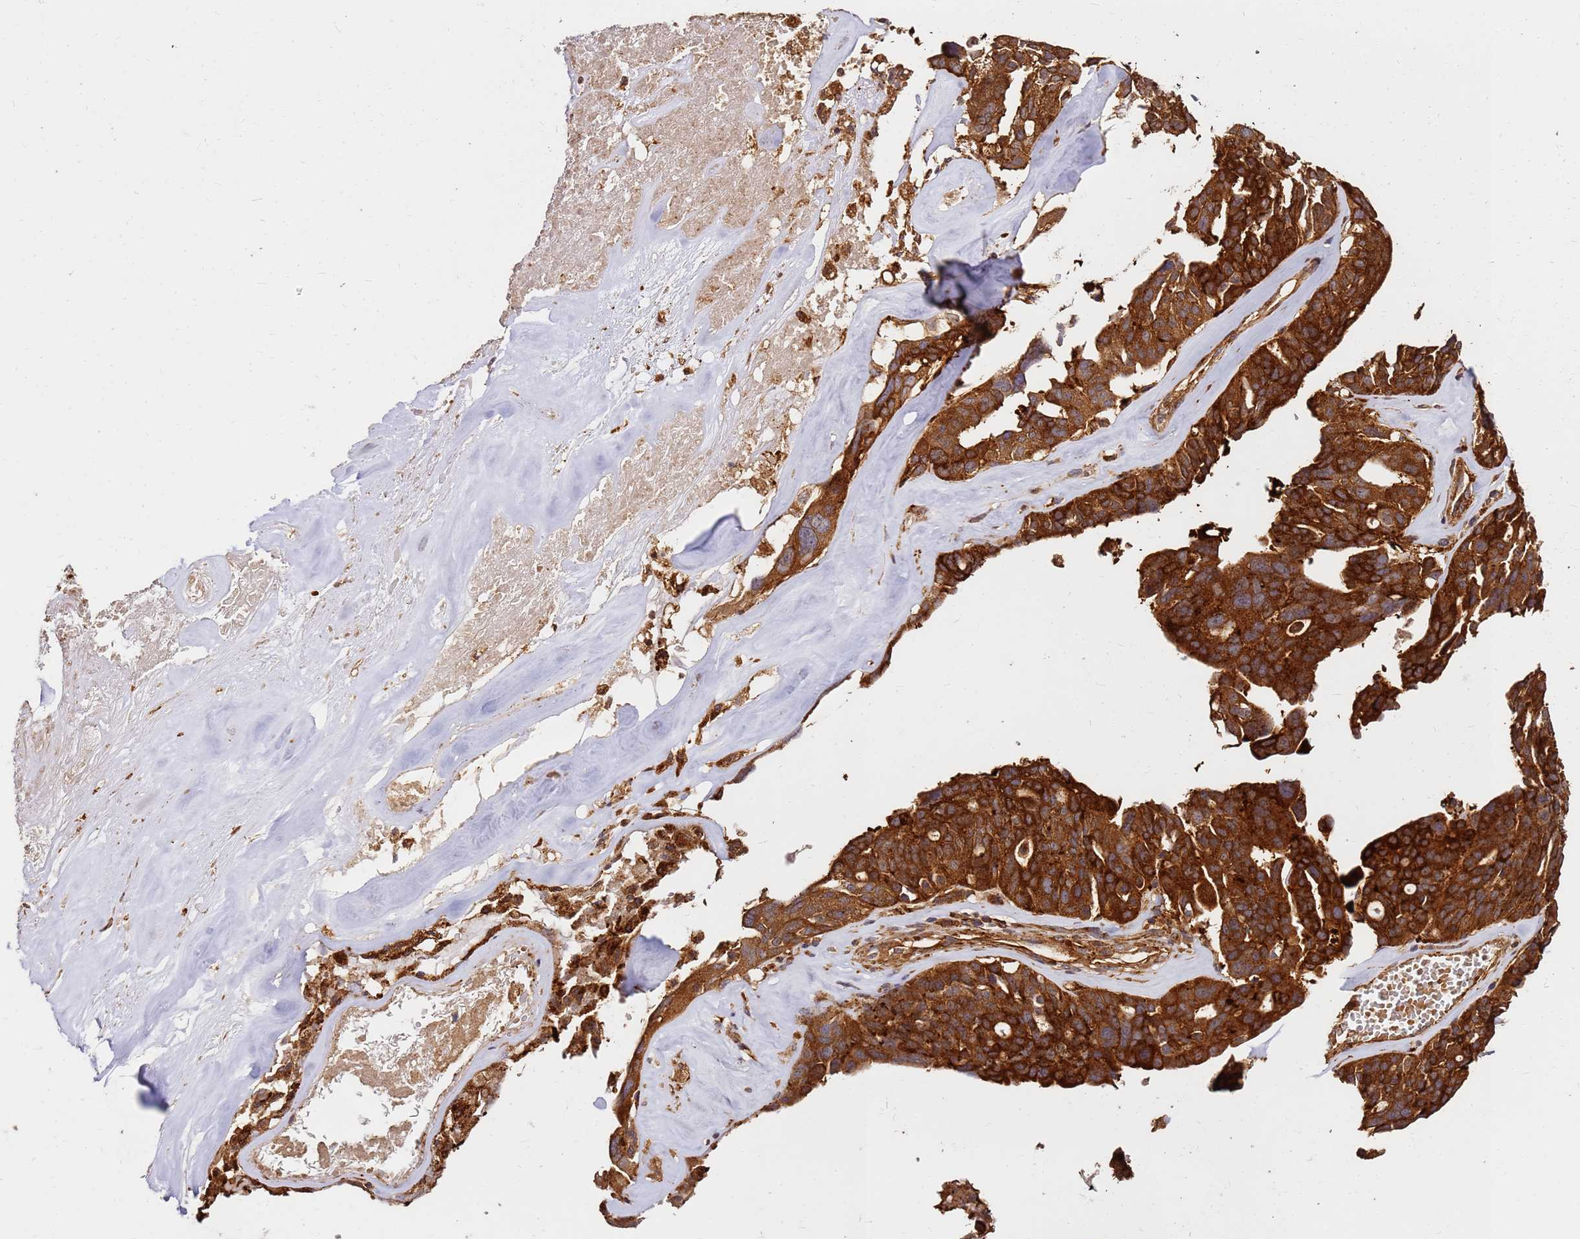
{"staining": {"intensity": "strong", "quantity": ">75%", "location": "cytoplasmic/membranous"}, "tissue": "ovarian cancer", "cell_type": "Tumor cells", "image_type": "cancer", "snomed": [{"axis": "morphology", "description": "Cystadenocarcinoma, serous, NOS"}, {"axis": "topography", "description": "Ovary"}], "caption": "Tumor cells exhibit high levels of strong cytoplasmic/membranous positivity in about >75% of cells in human ovarian serous cystadenocarcinoma. The protein is stained brown, and the nuclei are stained in blue (DAB (3,3'-diaminobenzidine) IHC with brightfield microscopy, high magnification).", "gene": "DVL3", "patient": {"sex": "female", "age": 59}}